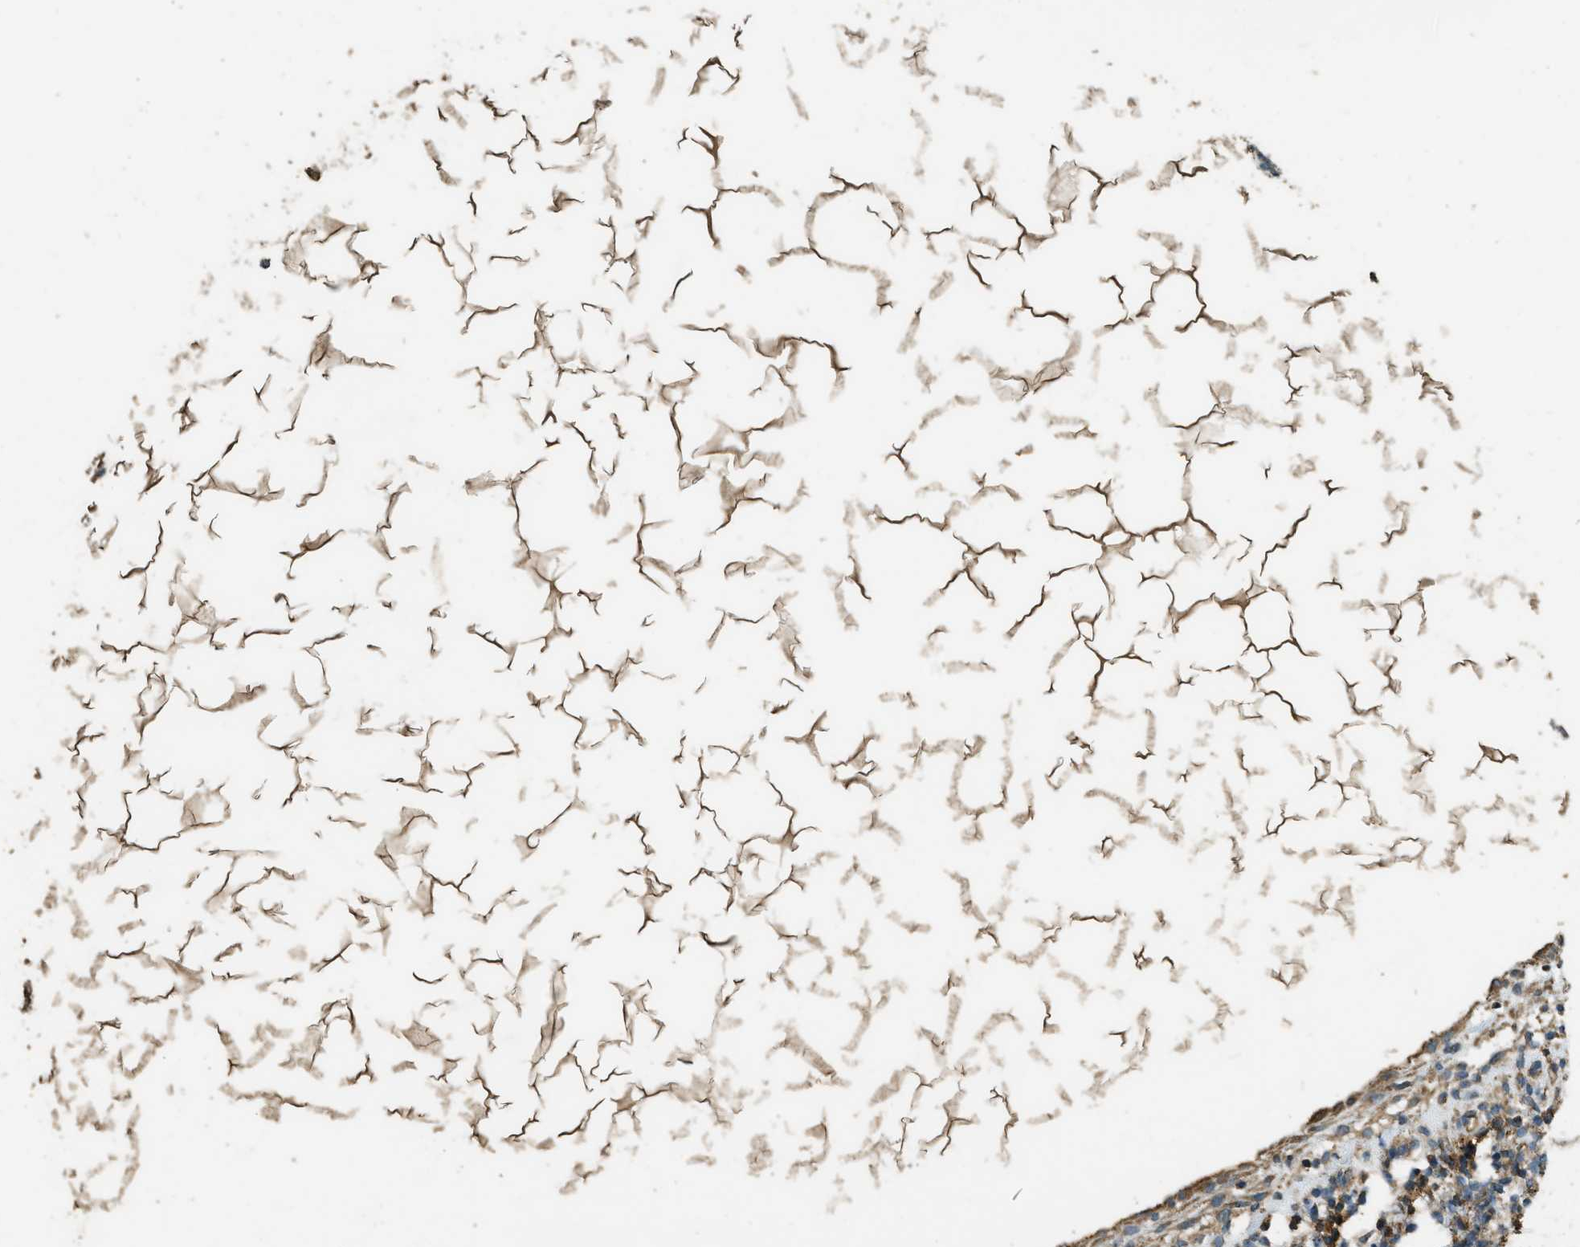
{"staining": {"intensity": "moderate", "quantity": ">75%", "location": "cytoplasmic/membranous"}, "tissue": "ovary", "cell_type": "Ovarian stroma cells", "image_type": "normal", "snomed": [{"axis": "morphology", "description": "Normal tissue, NOS"}, {"axis": "morphology", "description": "Cyst, NOS"}, {"axis": "topography", "description": "Ovary"}], "caption": "Approximately >75% of ovarian stroma cells in unremarkable human ovary reveal moderate cytoplasmic/membranous protein staining as visualized by brown immunohistochemical staining.", "gene": "MARS1", "patient": {"sex": "female", "age": 18}}